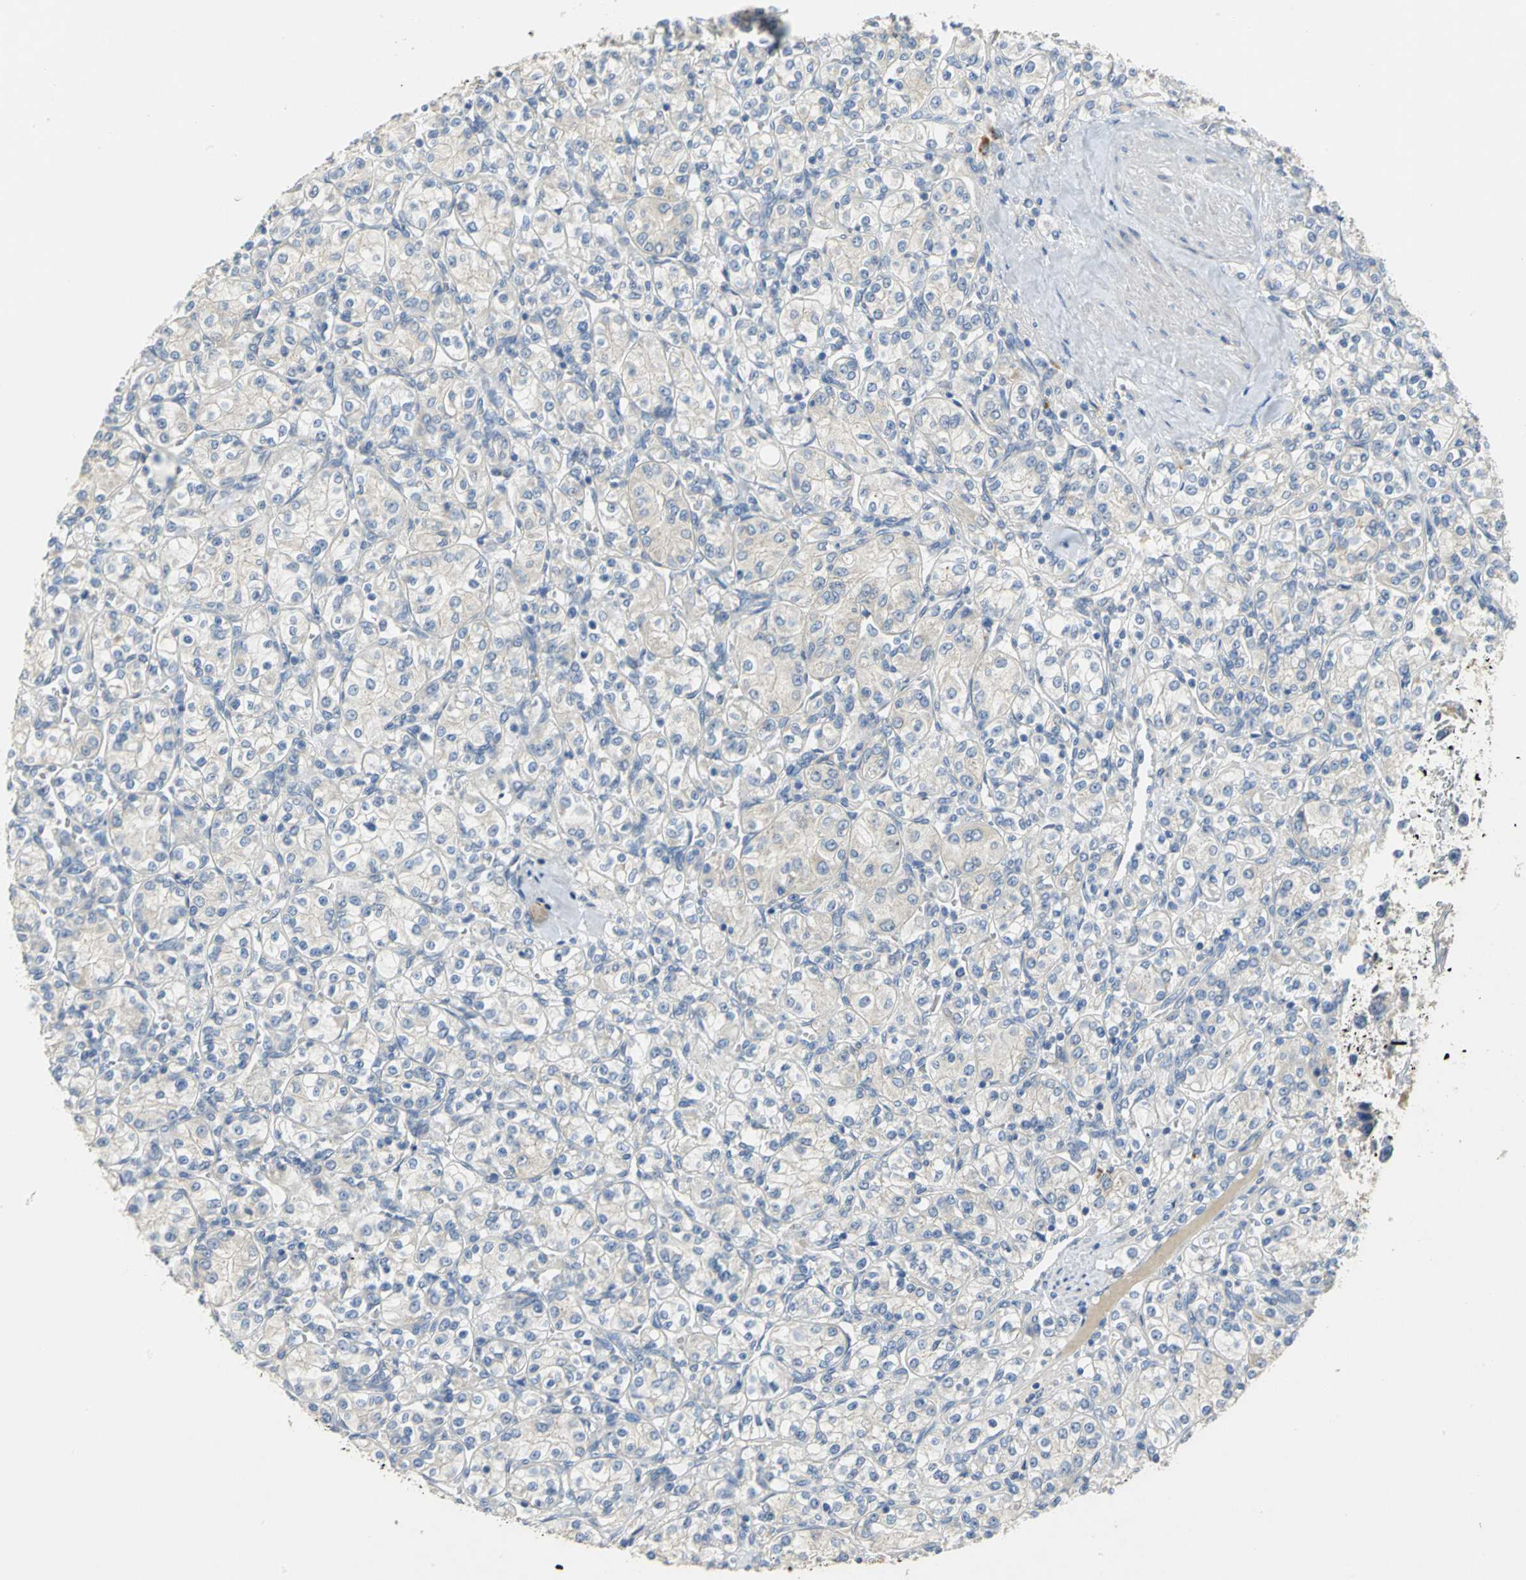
{"staining": {"intensity": "negative", "quantity": "none", "location": "none"}, "tissue": "renal cancer", "cell_type": "Tumor cells", "image_type": "cancer", "snomed": [{"axis": "morphology", "description": "Adenocarcinoma, NOS"}, {"axis": "topography", "description": "Kidney"}], "caption": "The image shows no staining of tumor cells in renal cancer (adenocarcinoma).", "gene": "IL17RB", "patient": {"sex": "male", "age": 77}}